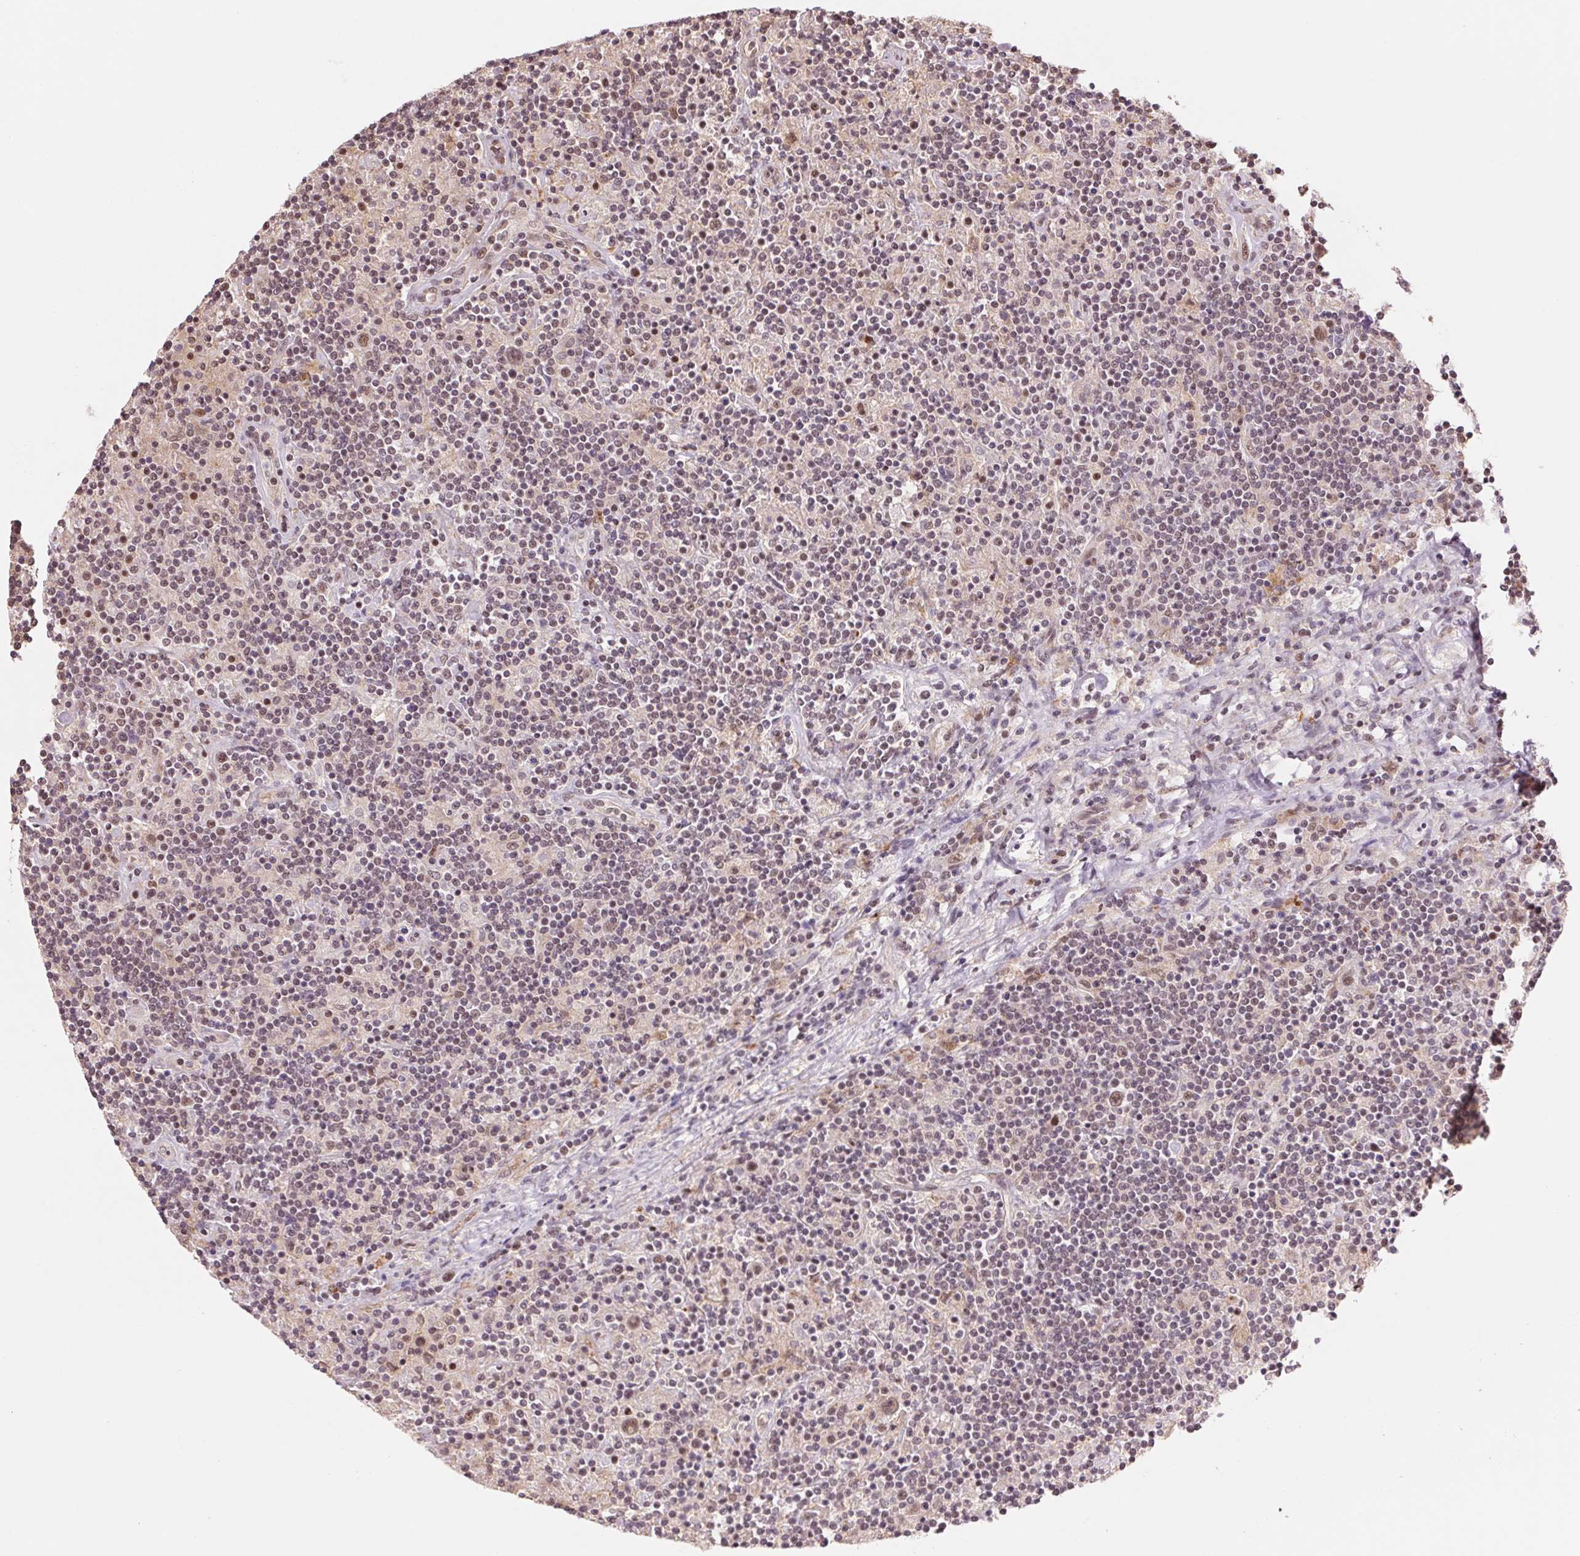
{"staining": {"intensity": "weak", "quantity": ">75%", "location": "nuclear"}, "tissue": "lymphoma", "cell_type": "Tumor cells", "image_type": "cancer", "snomed": [{"axis": "morphology", "description": "Hodgkin's disease, NOS"}, {"axis": "topography", "description": "Lymph node"}], "caption": "Hodgkin's disease tissue reveals weak nuclear expression in approximately >75% of tumor cells", "gene": "HNRNPDL", "patient": {"sex": "male", "age": 70}}